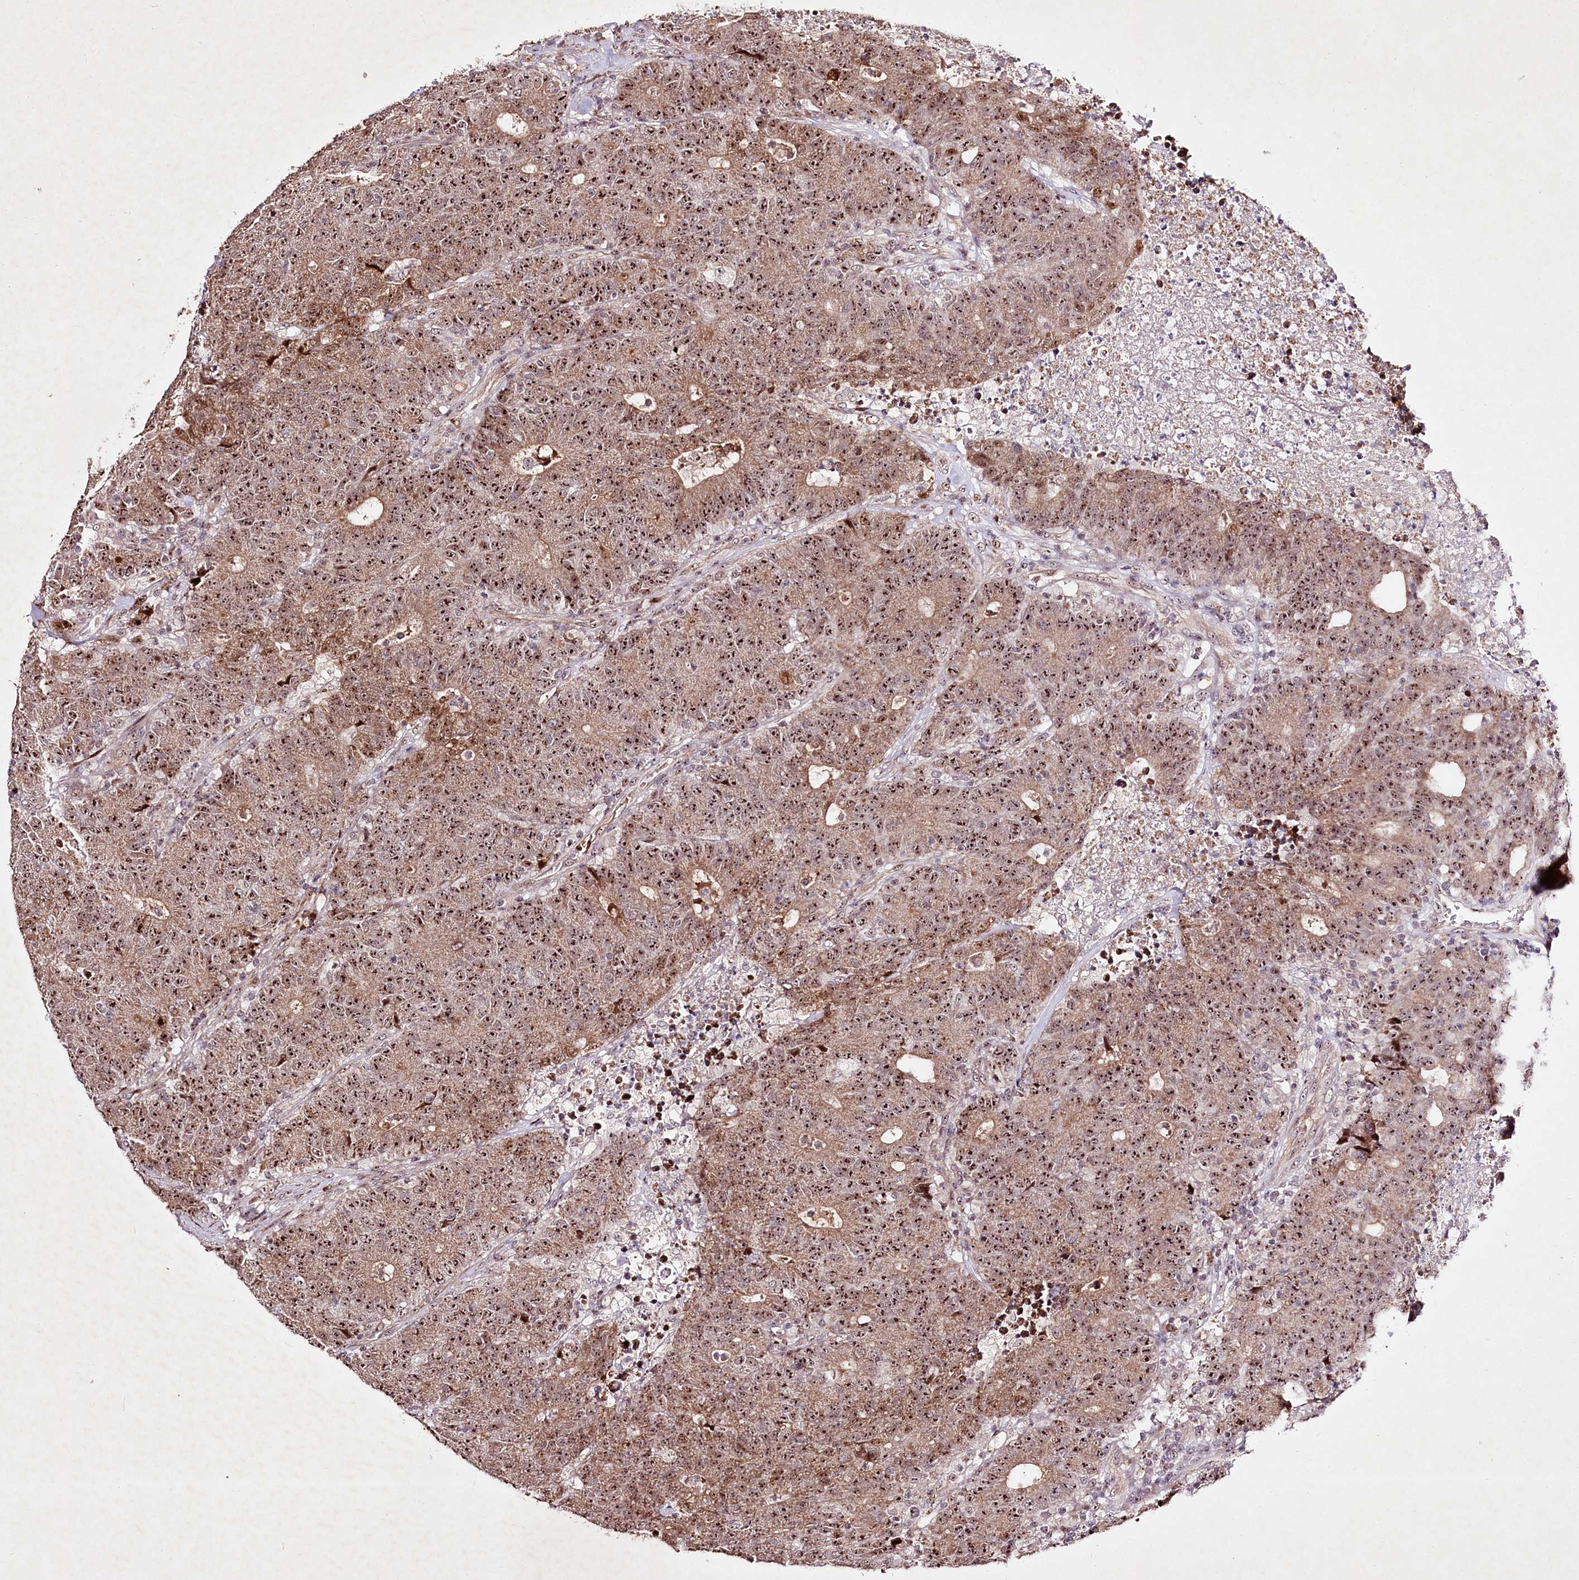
{"staining": {"intensity": "moderate", "quantity": ">75%", "location": "cytoplasmic/membranous,nuclear"}, "tissue": "colorectal cancer", "cell_type": "Tumor cells", "image_type": "cancer", "snomed": [{"axis": "morphology", "description": "Adenocarcinoma, NOS"}, {"axis": "topography", "description": "Colon"}], "caption": "Adenocarcinoma (colorectal) stained for a protein displays moderate cytoplasmic/membranous and nuclear positivity in tumor cells.", "gene": "DMP1", "patient": {"sex": "female", "age": 75}}